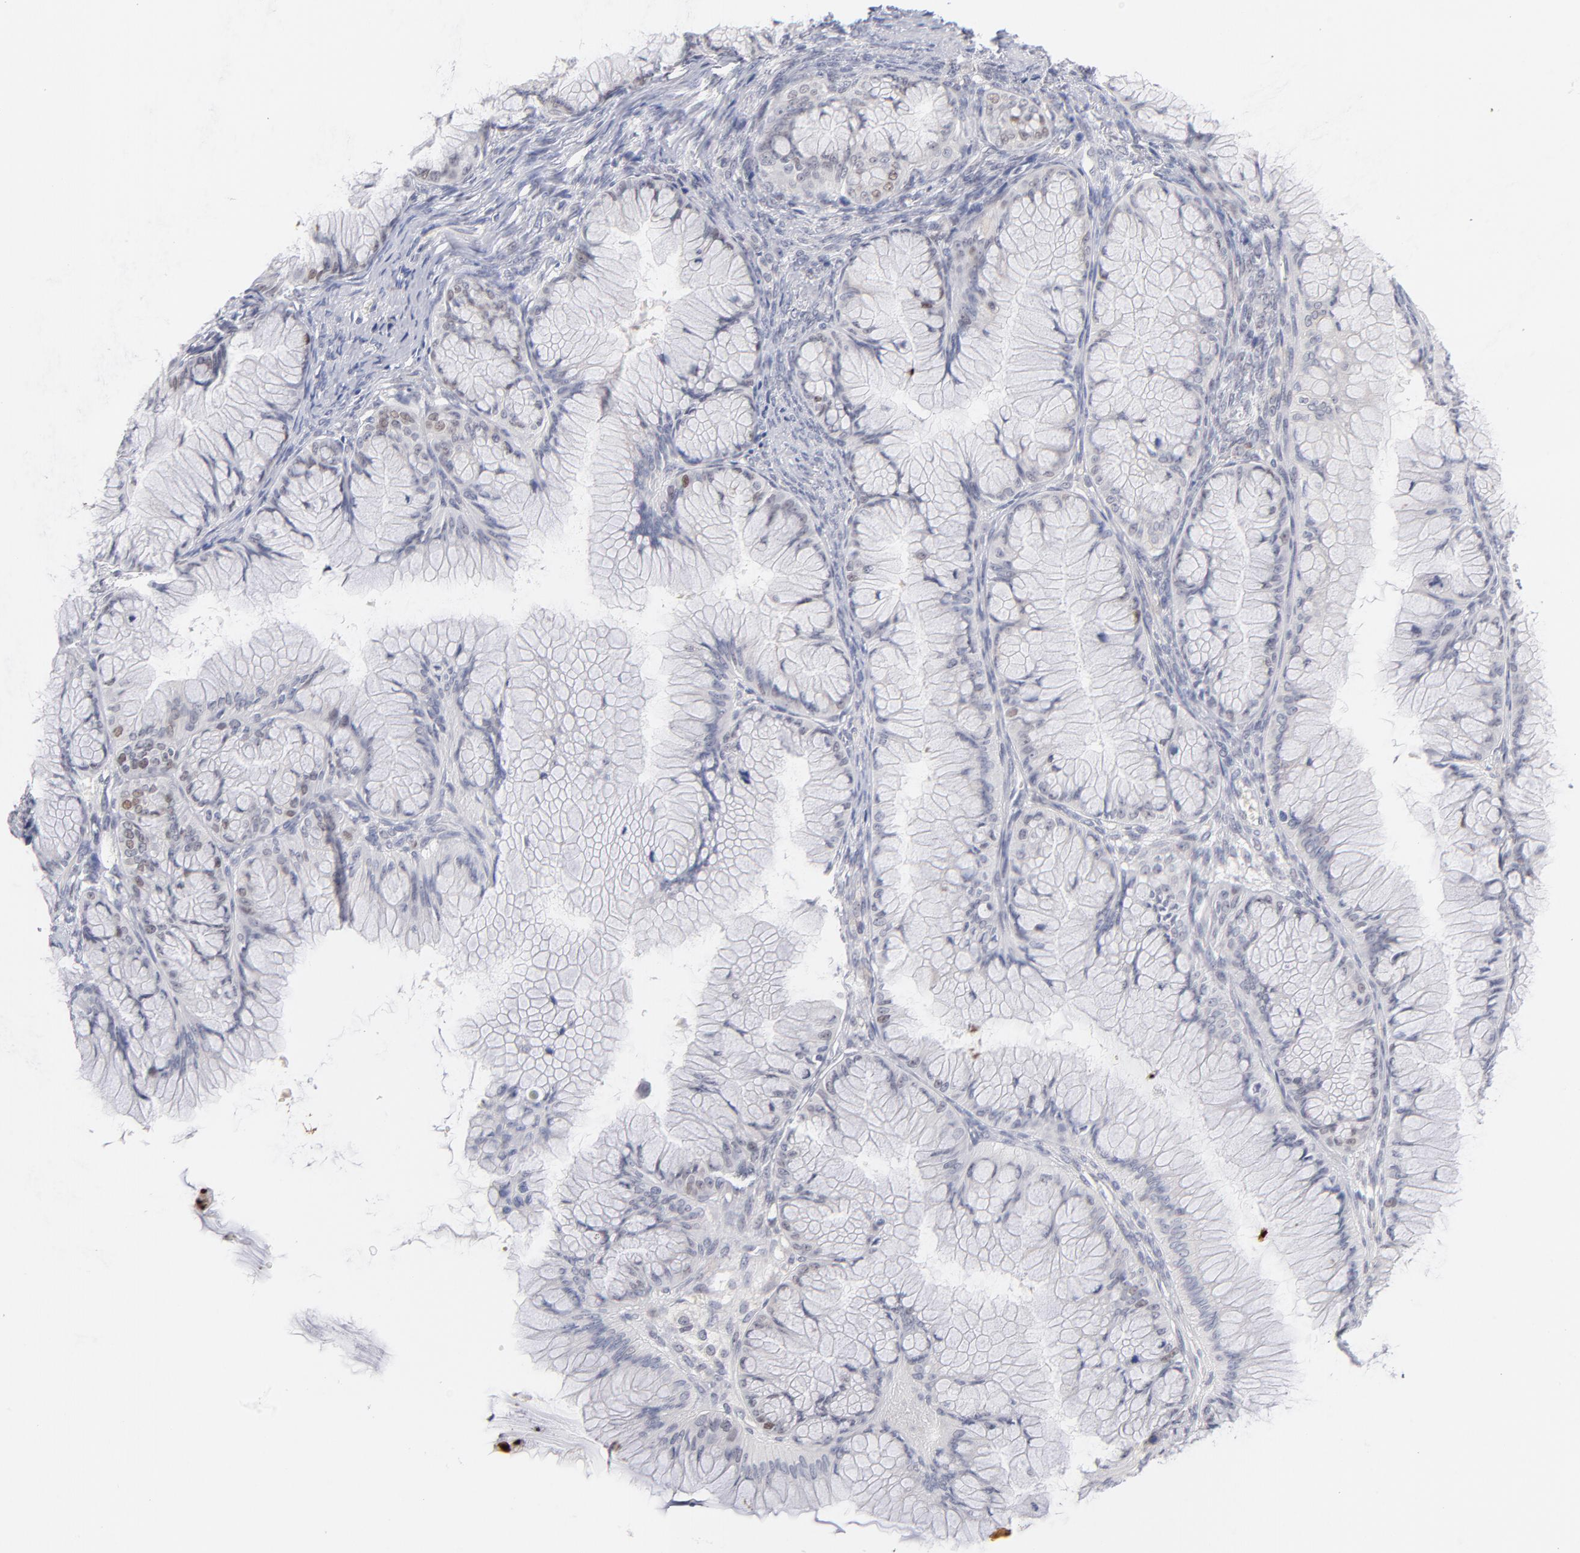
{"staining": {"intensity": "negative", "quantity": "none", "location": "none"}, "tissue": "ovarian cancer", "cell_type": "Tumor cells", "image_type": "cancer", "snomed": [{"axis": "morphology", "description": "Cystadenocarcinoma, mucinous, NOS"}, {"axis": "topography", "description": "Ovary"}], "caption": "This micrograph is of mucinous cystadenocarcinoma (ovarian) stained with immunohistochemistry (IHC) to label a protein in brown with the nuclei are counter-stained blue. There is no positivity in tumor cells.", "gene": "PARP1", "patient": {"sex": "female", "age": 63}}